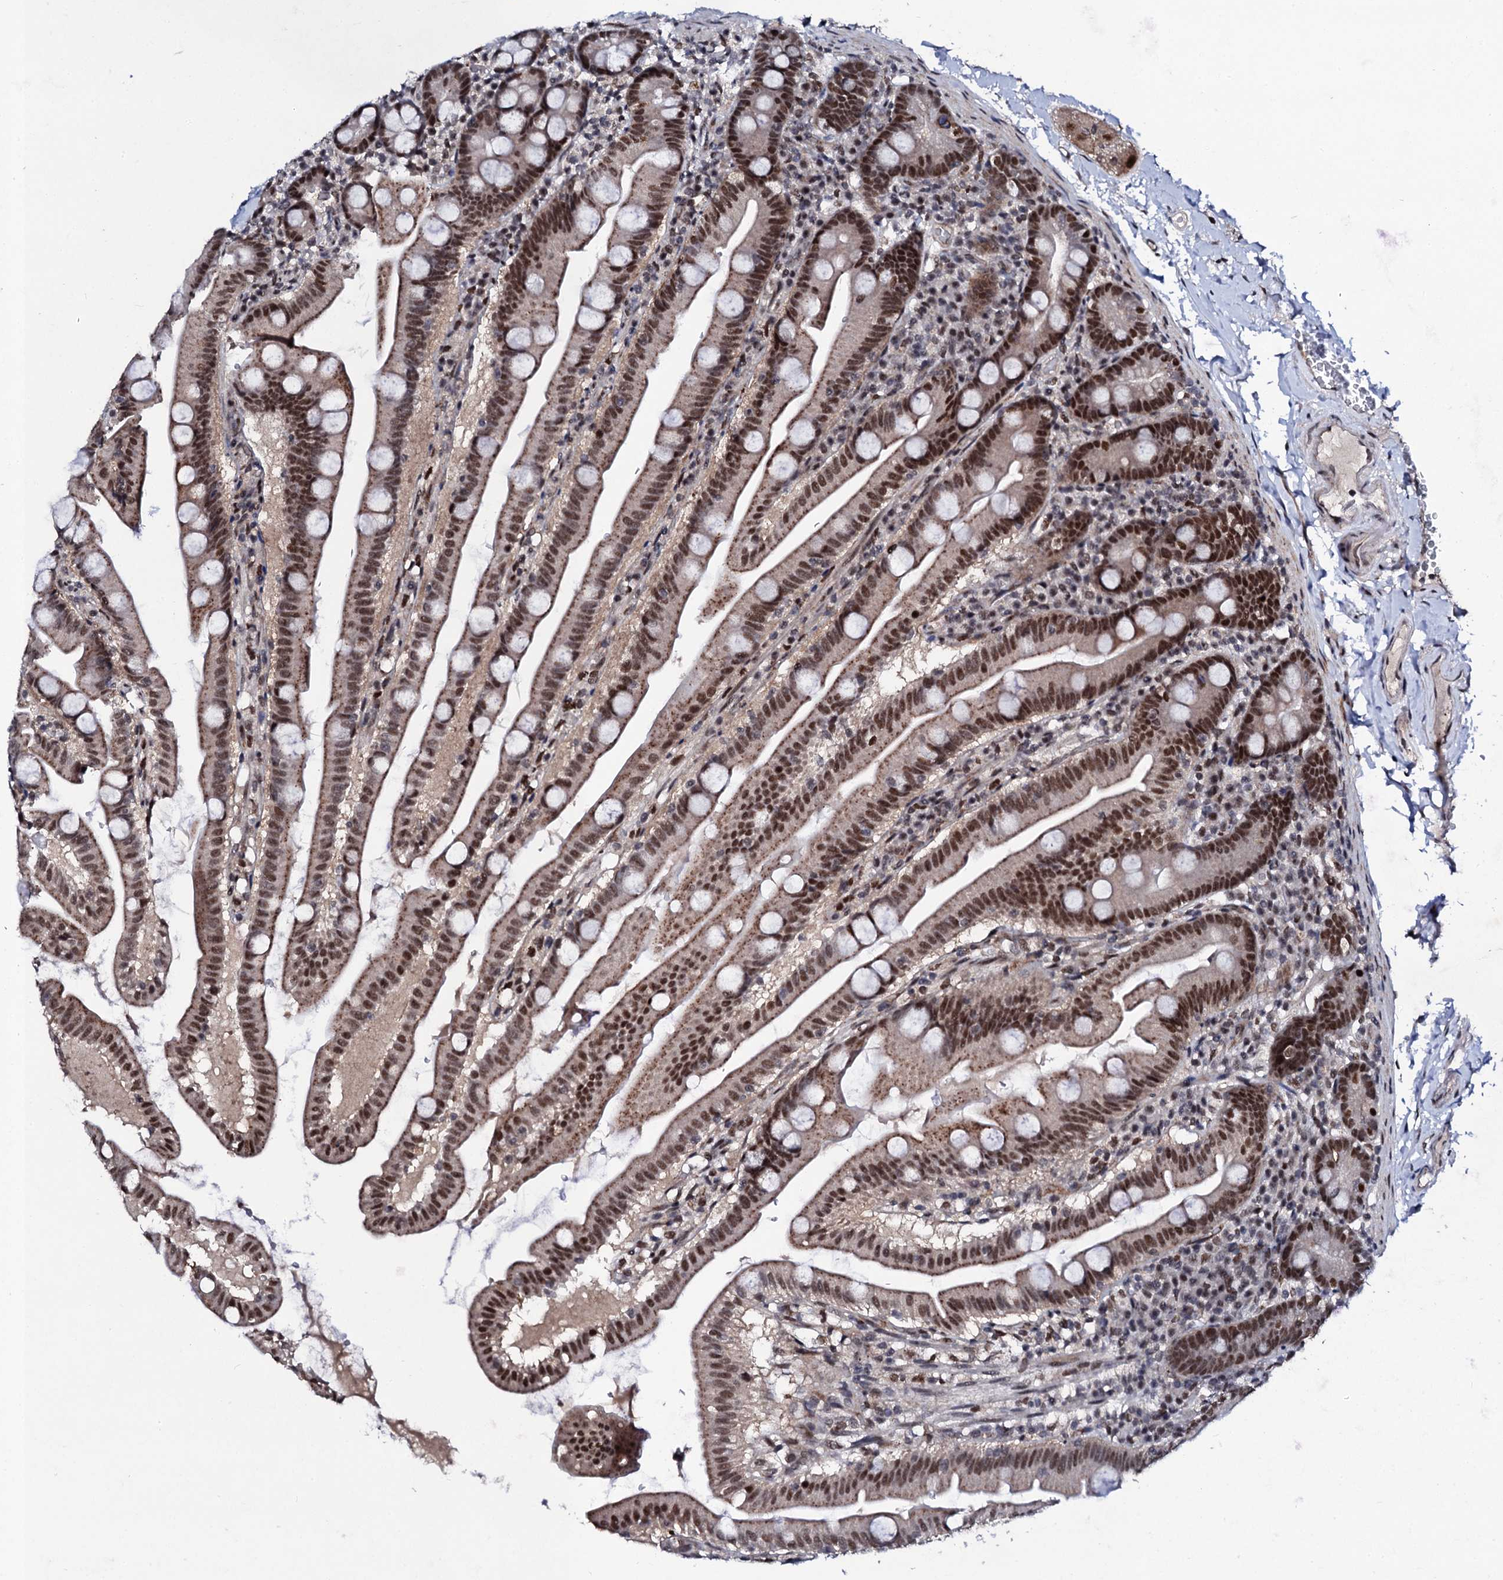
{"staining": {"intensity": "strong", "quantity": ">75%", "location": "cytoplasmic/membranous,nuclear"}, "tissue": "small intestine", "cell_type": "Glandular cells", "image_type": "normal", "snomed": [{"axis": "morphology", "description": "Normal tissue, NOS"}, {"axis": "topography", "description": "Small intestine"}], "caption": "Immunohistochemistry (IHC) photomicrograph of unremarkable small intestine: small intestine stained using immunohistochemistry (IHC) demonstrates high levels of strong protein expression localized specifically in the cytoplasmic/membranous,nuclear of glandular cells, appearing as a cytoplasmic/membranous,nuclear brown color.", "gene": "CSTF3", "patient": {"sex": "female", "age": 68}}